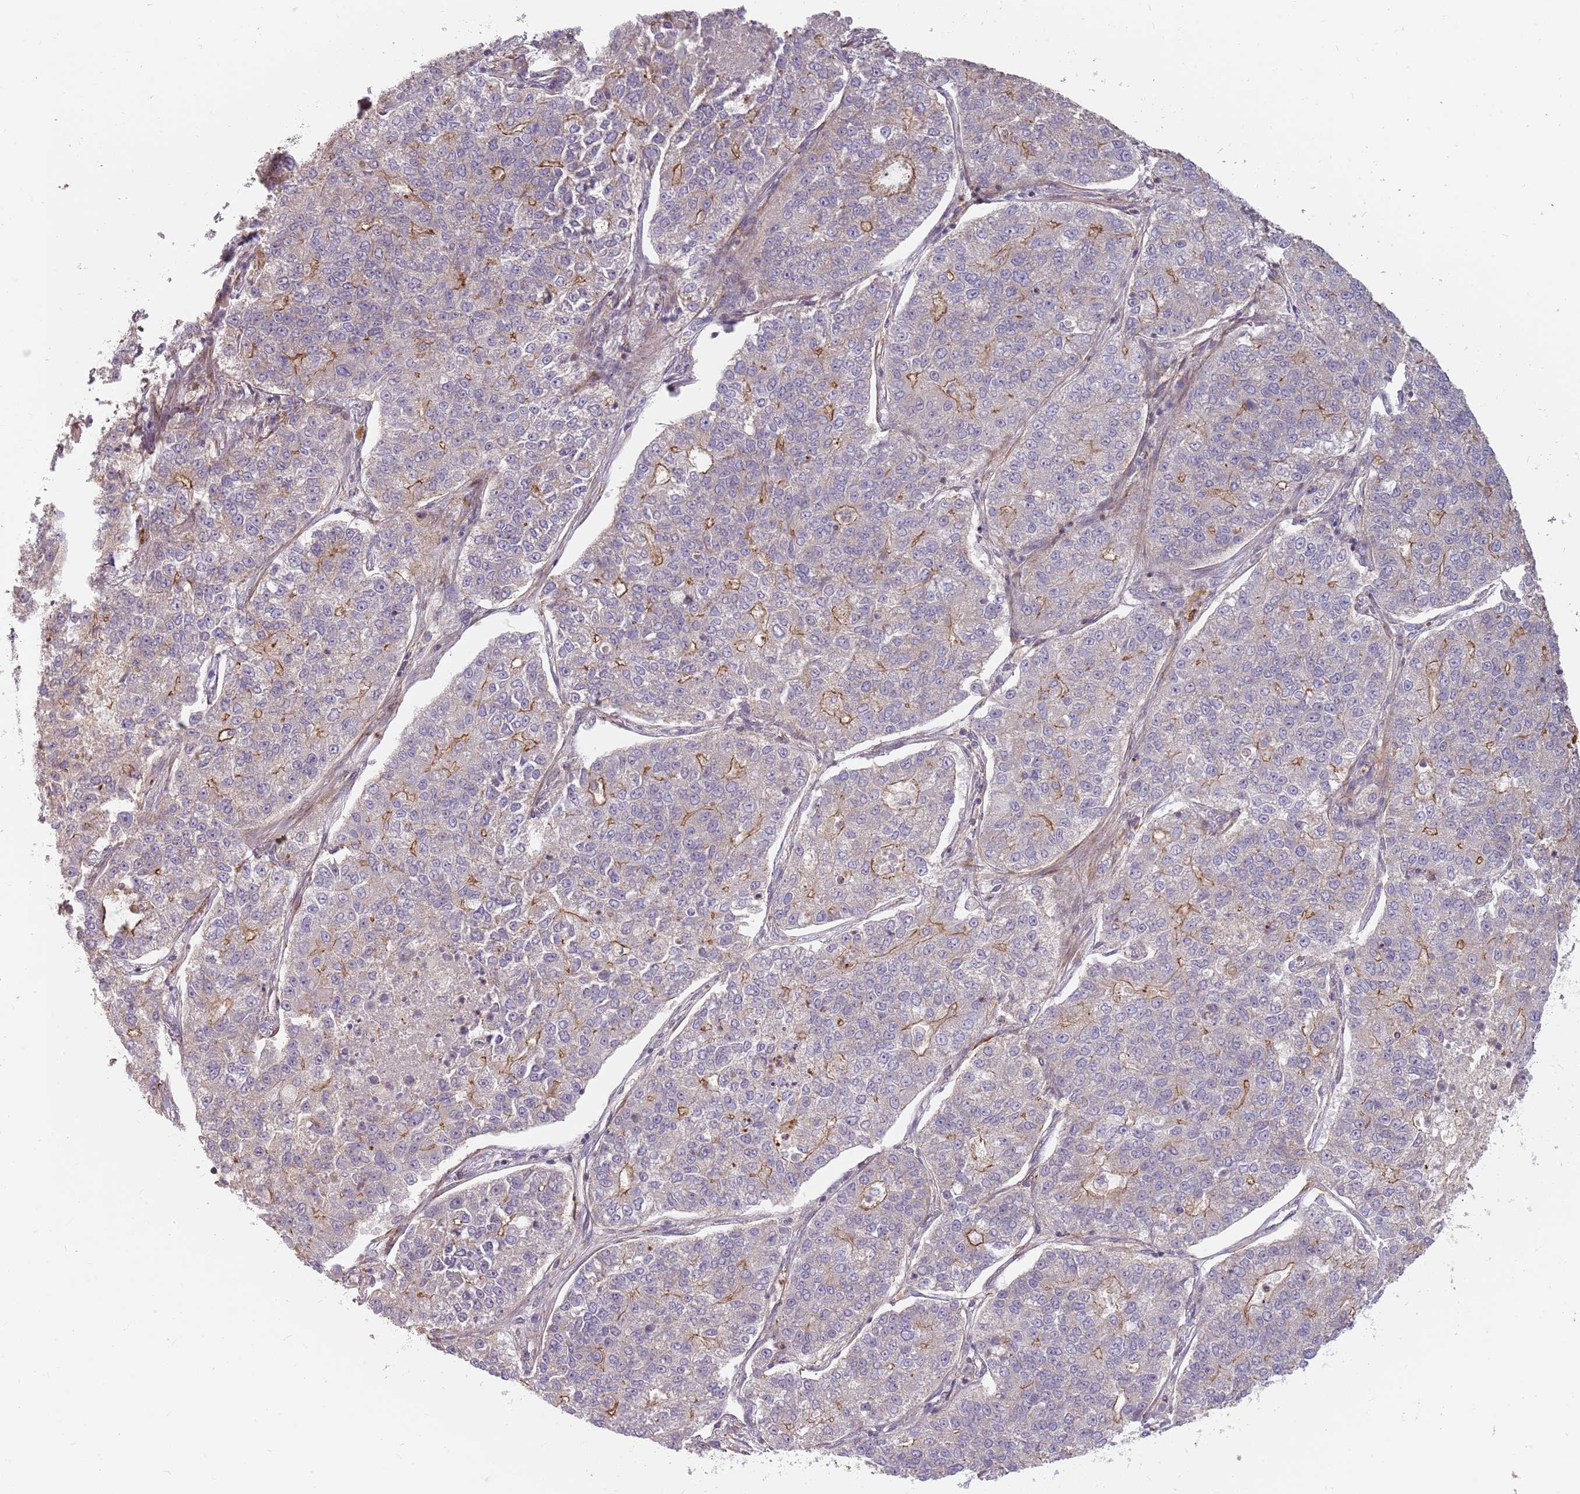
{"staining": {"intensity": "moderate", "quantity": "<25%", "location": "cytoplasmic/membranous"}, "tissue": "lung cancer", "cell_type": "Tumor cells", "image_type": "cancer", "snomed": [{"axis": "morphology", "description": "Adenocarcinoma, NOS"}, {"axis": "topography", "description": "Lung"}], "caption": "Immunohistochemical staining of lung adenocarcinoma displays low levels of moderate cytoplasmic/membranous staining in about <25% of tumor cells. (Stains: DAB (3,3'-diaminobenzidine) in brown, nuclei in blue, Microscopy: brightfield microscopy at high magnification).", "gene": "PPP1R14C", "patient": {"sex": "male", "age": 49}}